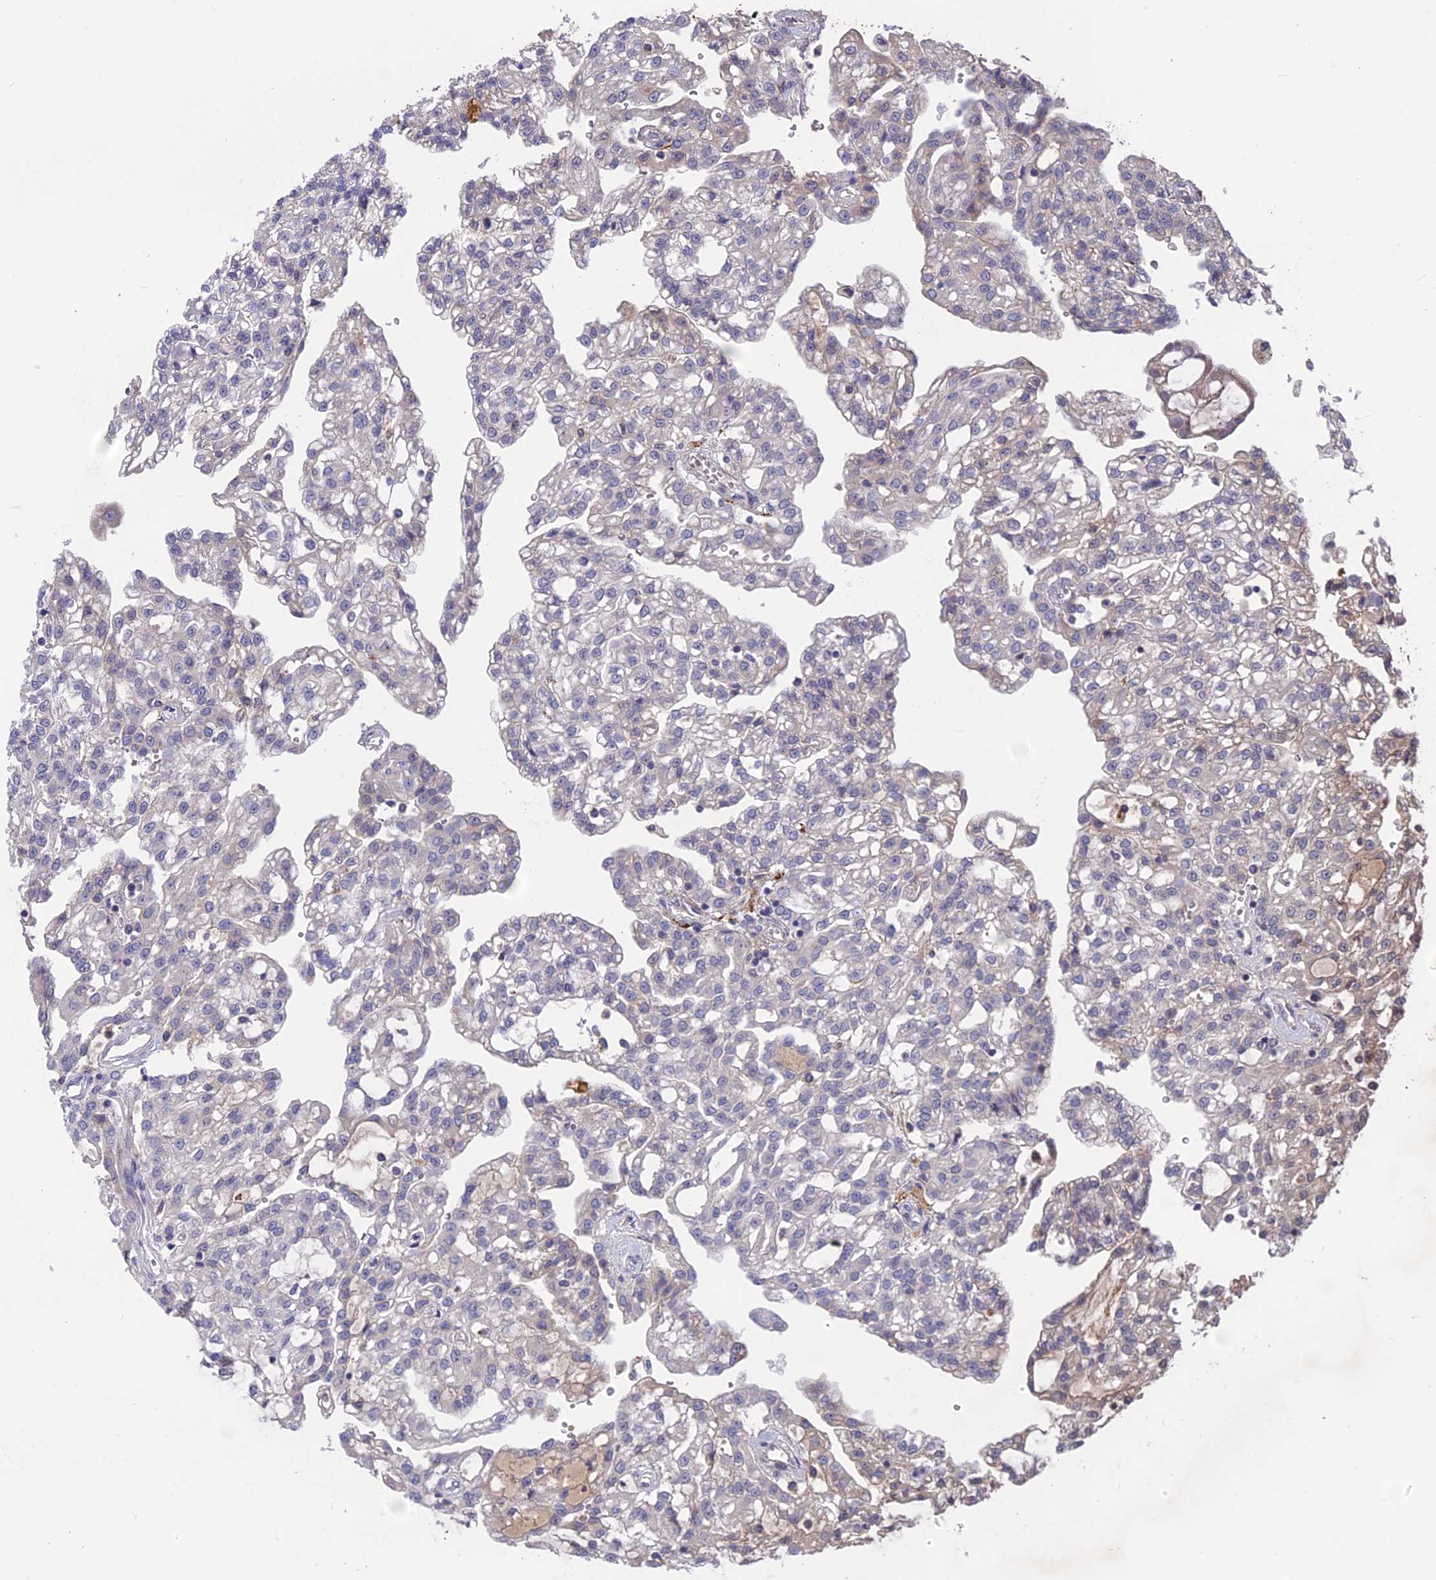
{"staining": {"intensity": "weak", "quantity": "<25%", "location": "cytoplasmic/membranous"}, "tissue": "renal cancer", "cell_type": "Tumor cells", "image_type": "cancer", "snomed": [{"axis": "morphology", "description": "Adenocarcinoma, NOS"}, {"axis": "topography", "description": "Kidney"}], "caption": "High power microscopy image of an immunohistochemistry (IHC) histopathology image of renal cancer, revealing no significant staining in tumor cells. (DAB immunohistochemistry (IHC) visualized using brightfield microscopy, high magnification).", "gene": "ADO", "patient": {"sex": "male", "age": 63}}